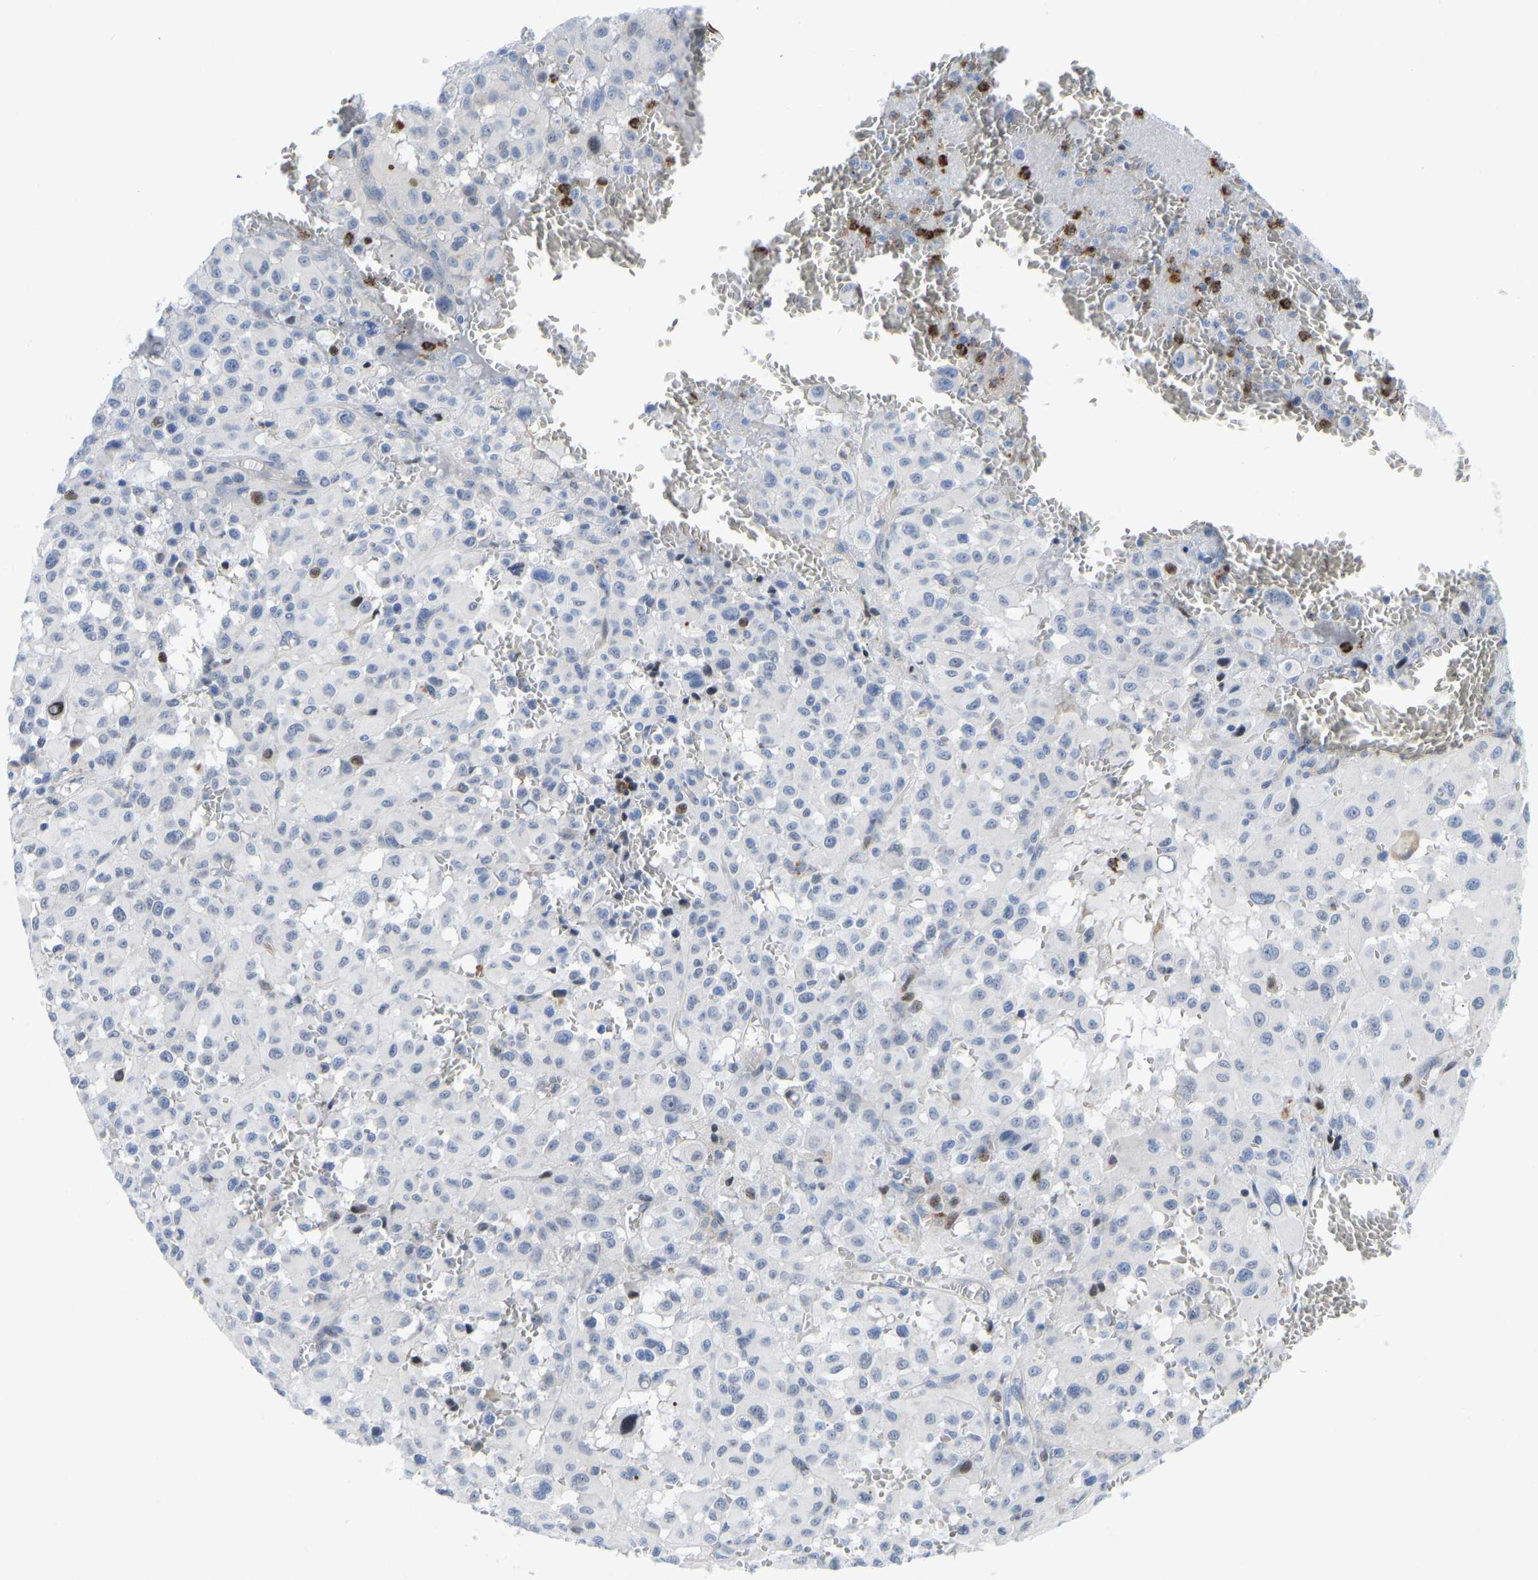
{"staining": {"intensity": "negative", "quantity": "none", "location": "none"}, "tissue": "melanoma", "cell_type": "Tumor cells", "image_type": "cancer", "snomed": [{"axis": "morphology", "description": "Malignant melanoma, Metastatic site"}, {"axis": "topography", "description": "Skin"}], "caption": "Tumor cells are negative for protein expression in human malignant melanoma (metastatic site).", "gene": "HDAC5", "patient": {"sex": "female", "age": 74}}